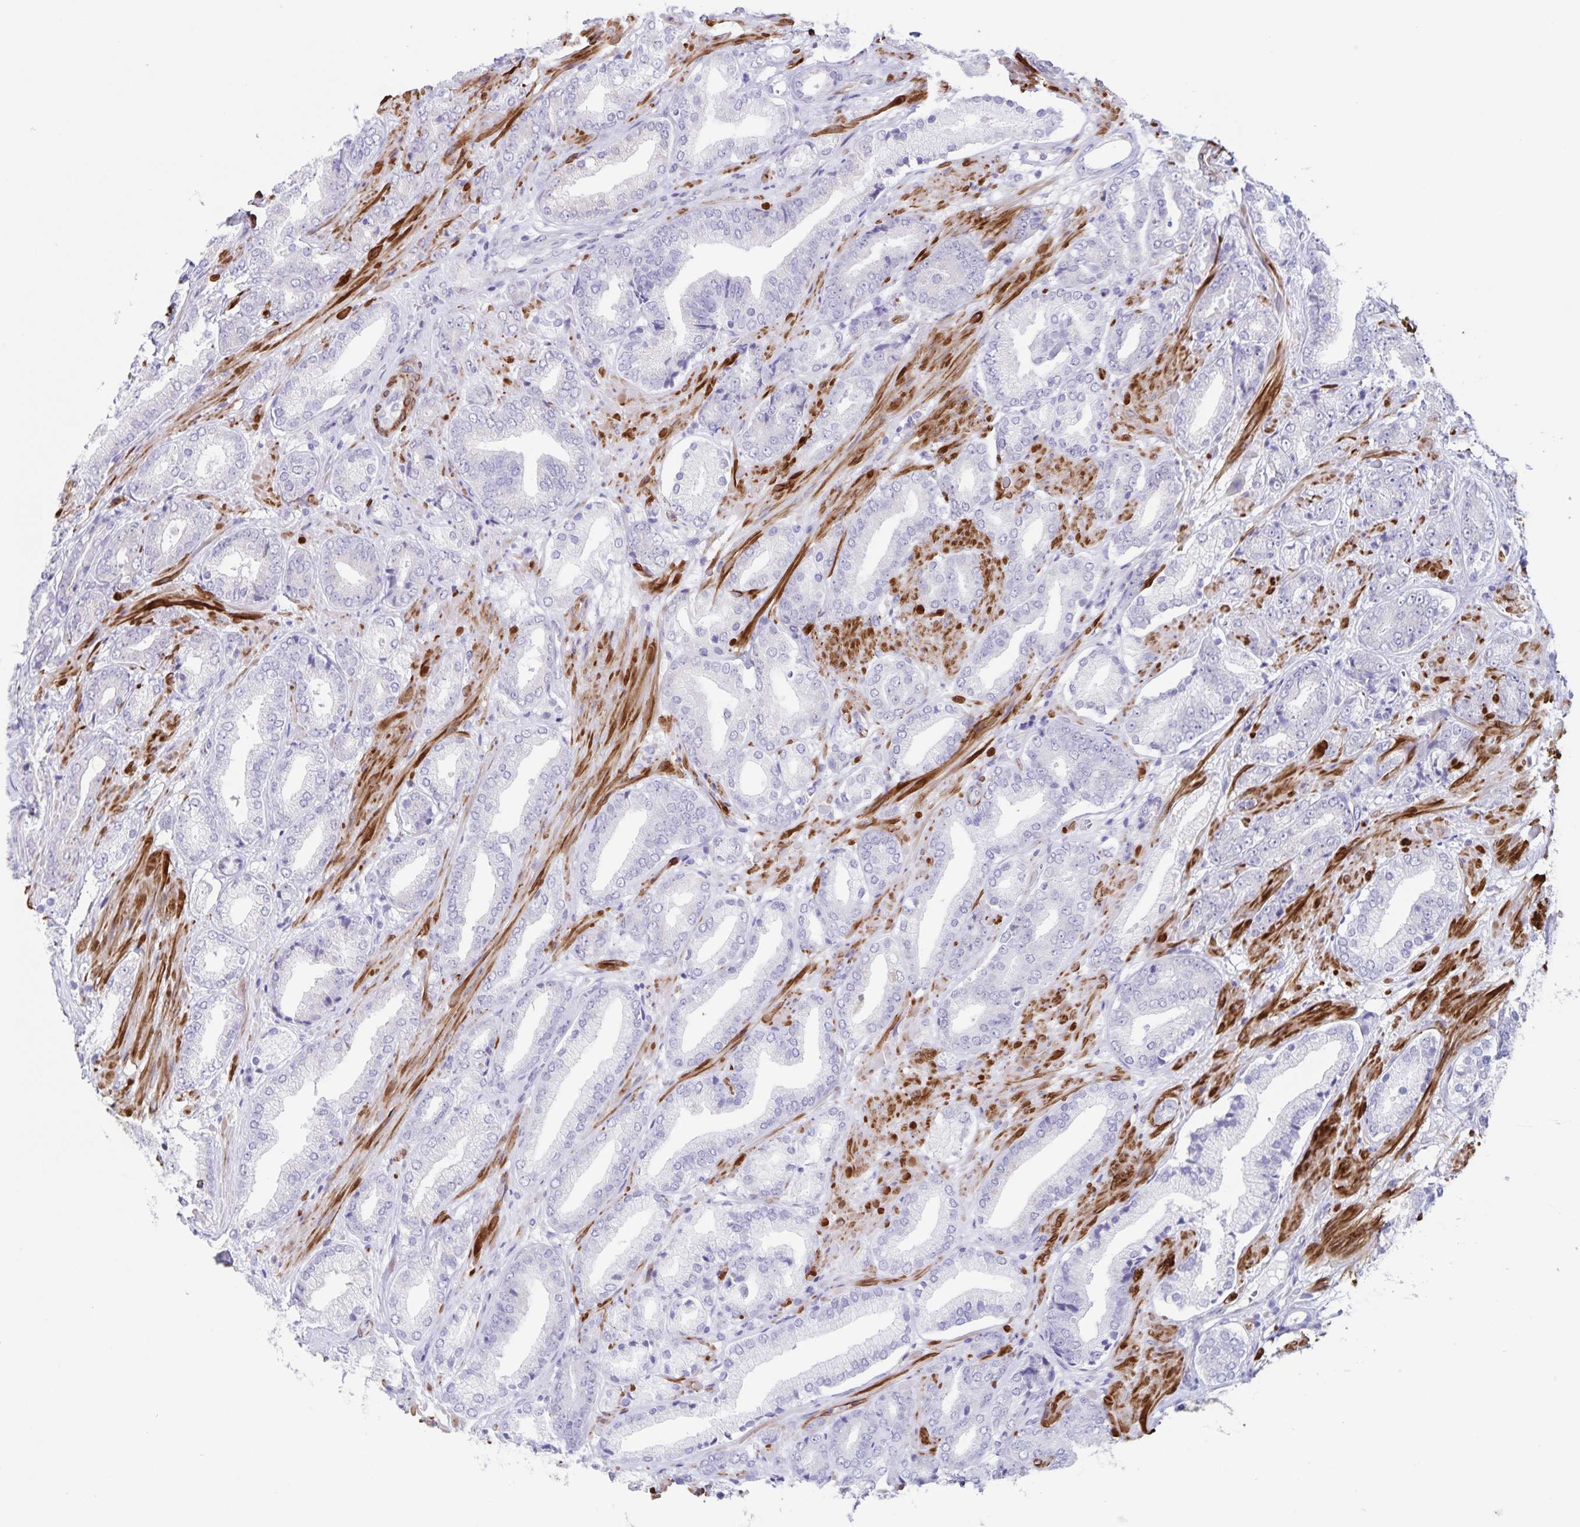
{"staining": {"intensity": "negative", "quantity": "none", "location": "none"}, "tissue": "prostate cancer", "cell_type": "Tumor cells", "image_type": "cancer", "snomed": [{"axis": "morphology", "description": "Adenocarcinoma, High grade"}, {"axis": "topography", "description": "Prostate"}], "caption": "The image shows no staining of tumor cells in prostate cancer (high-grade adenocarcinoma).", "gene": "SYNM", "patient": {"sex": "male", "age": 56}}